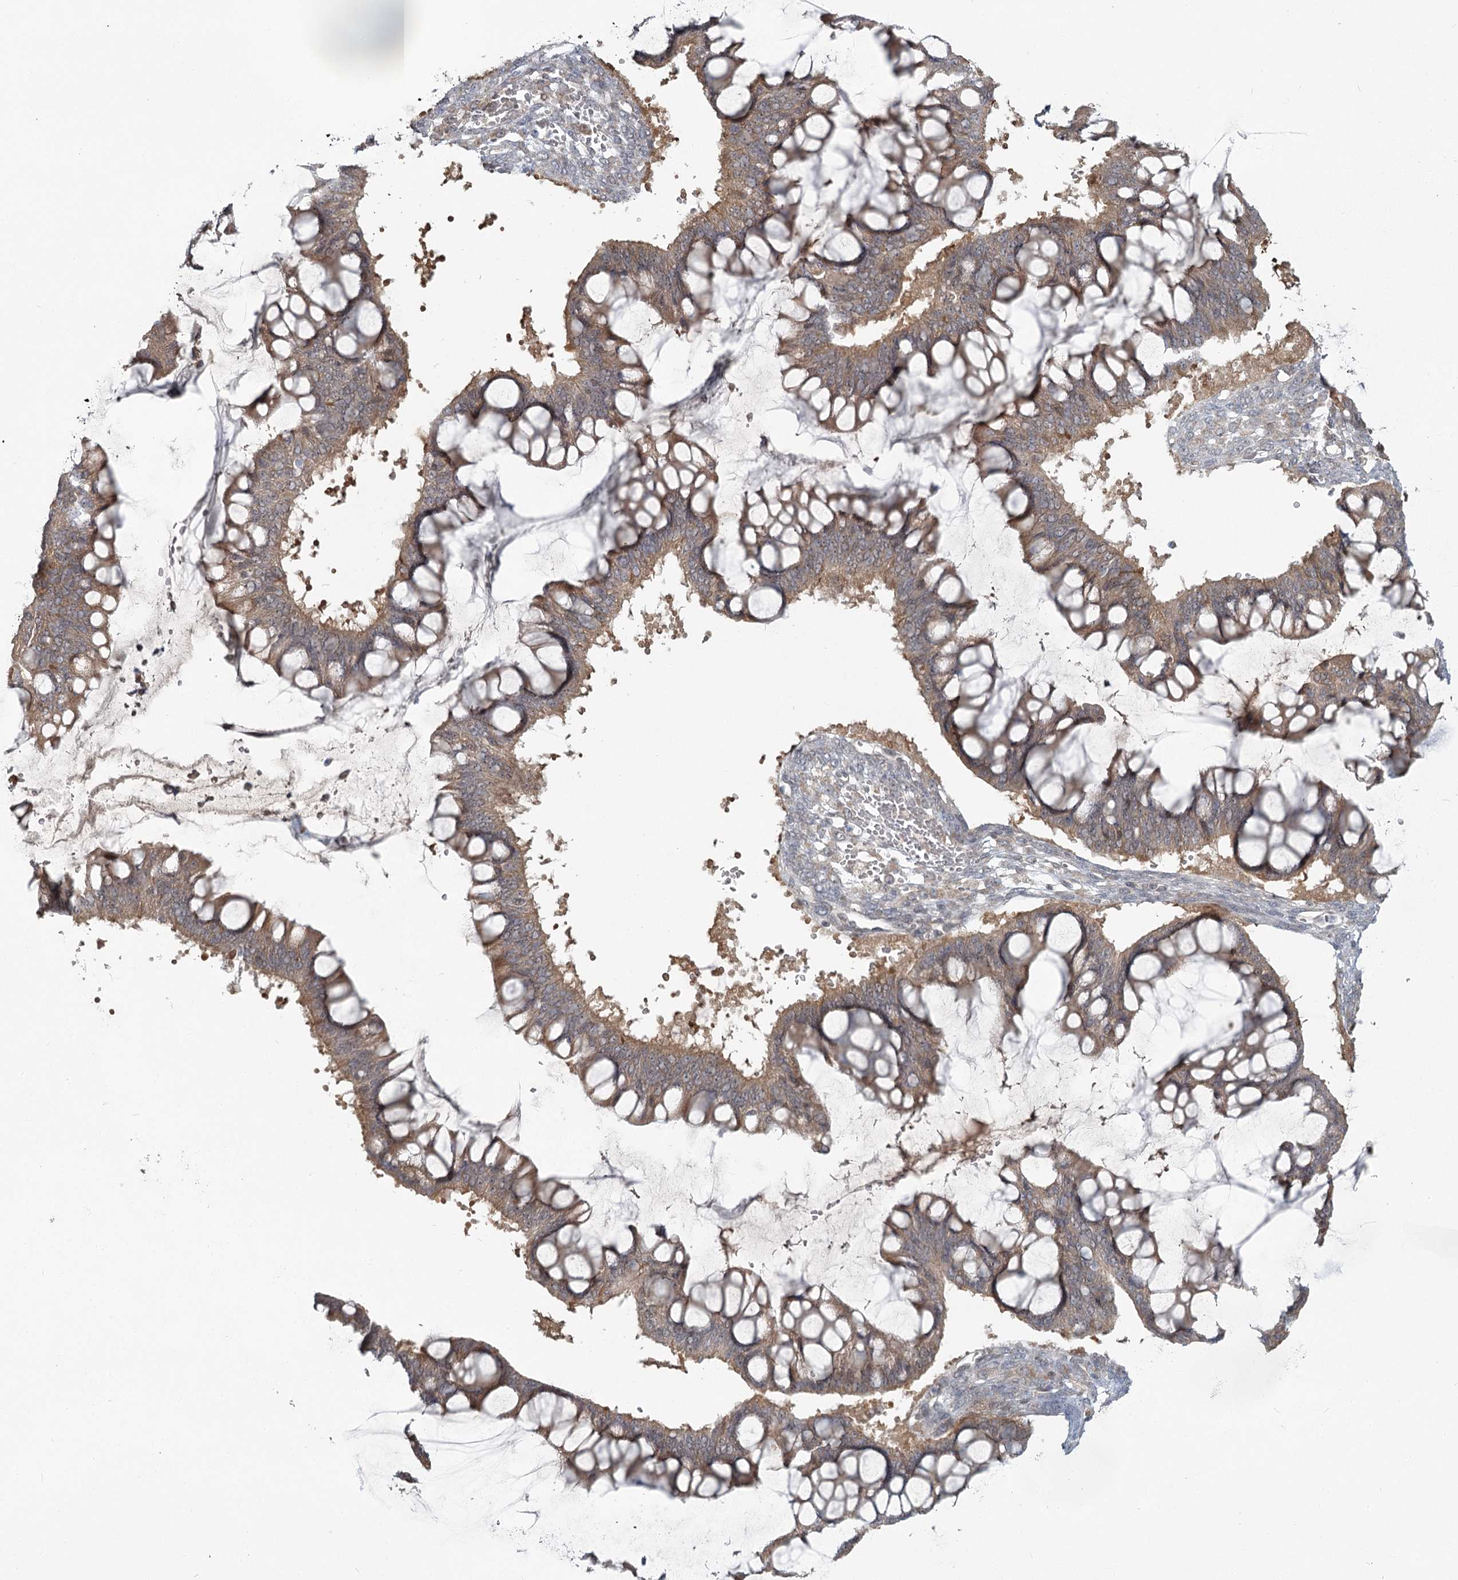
{"staining": {"intensity": "moderate", "quantity": ">75%", "location": "cytoplasmic/membranous"}, "tissue": "ovarian cancer", "cell_type": "Tumor cells", "image_type": "cancer", "snomed": [{"axis": "morphology", "description": "Cystadenocarcinoma, mucinous, NOS"}, {"axis": "topography", "description": "Ovary"}], "caption": "This histopathology image reveals IHC staining of ovarian mucinous cystadenocarcinoma, with medium moderate cytoplasmic/membranous positivity in approximately >75% of tumor cells.", "gene": "THNSL1", "patient": {"sex": "female", "age": 73}}